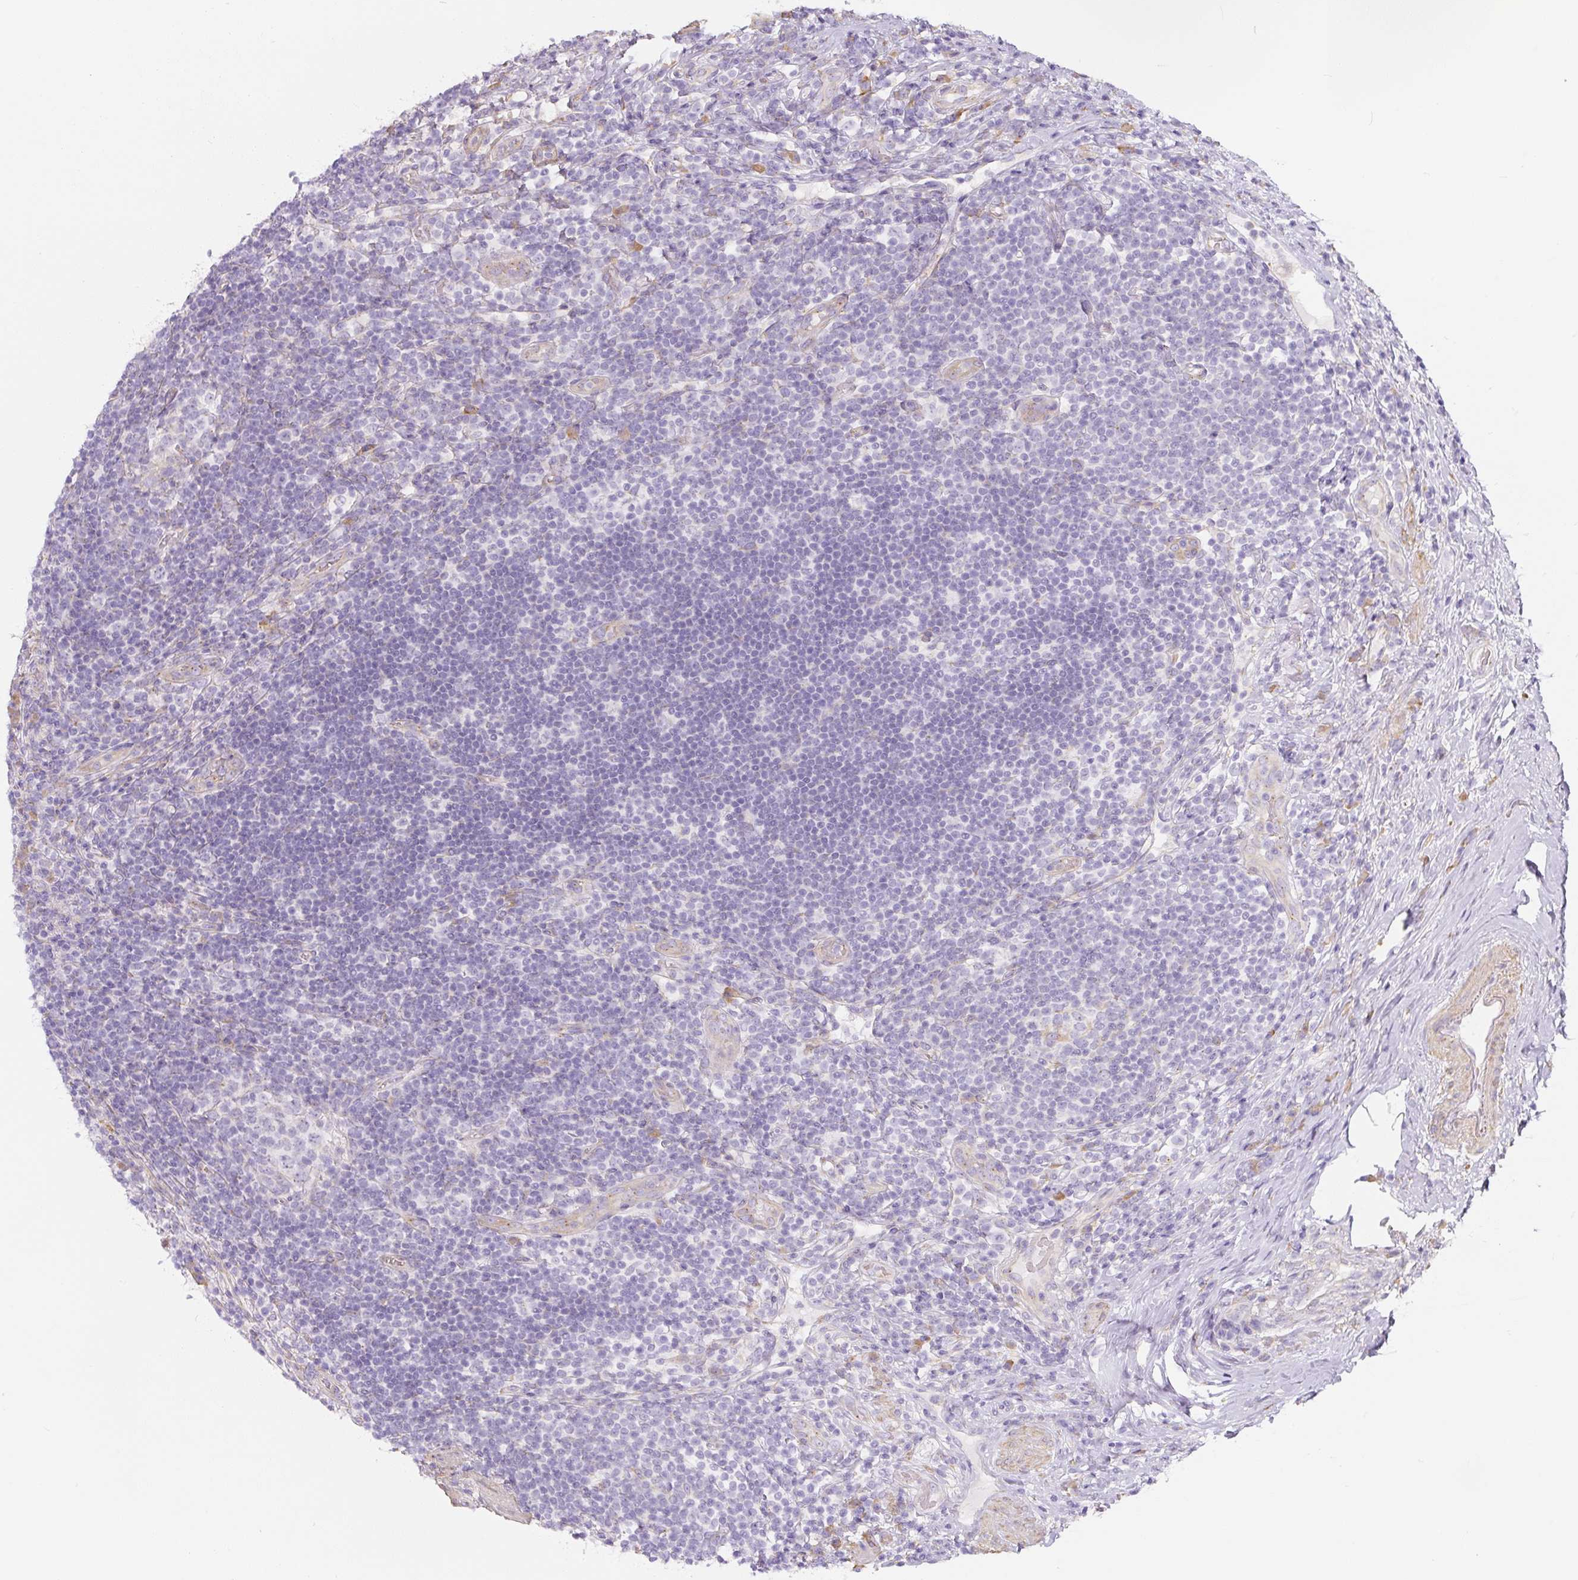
{"staining": {"intensity": "weak", "quantity": "<25%", "location": "cytoplasmic/membranous"}, "tissue": "appendix", "cell_type": "Glandular cells", "image_type": "normal", "snomed": [{"axis": "morphology", "description": "Normal tissue, NOS"}, {"axis": "topography", "description": "Appendix"}], "caption": "The histopathology image demonstrates no significant positivity in glandular cells of appendix. (DAB (3,3'-diaminobenzidine) immunohistochemistry (IHC) visualized using brightfield microscopy, high magnification).", "gene": "PWWP3B", "patient": {"sex": "female", "age": 43}}